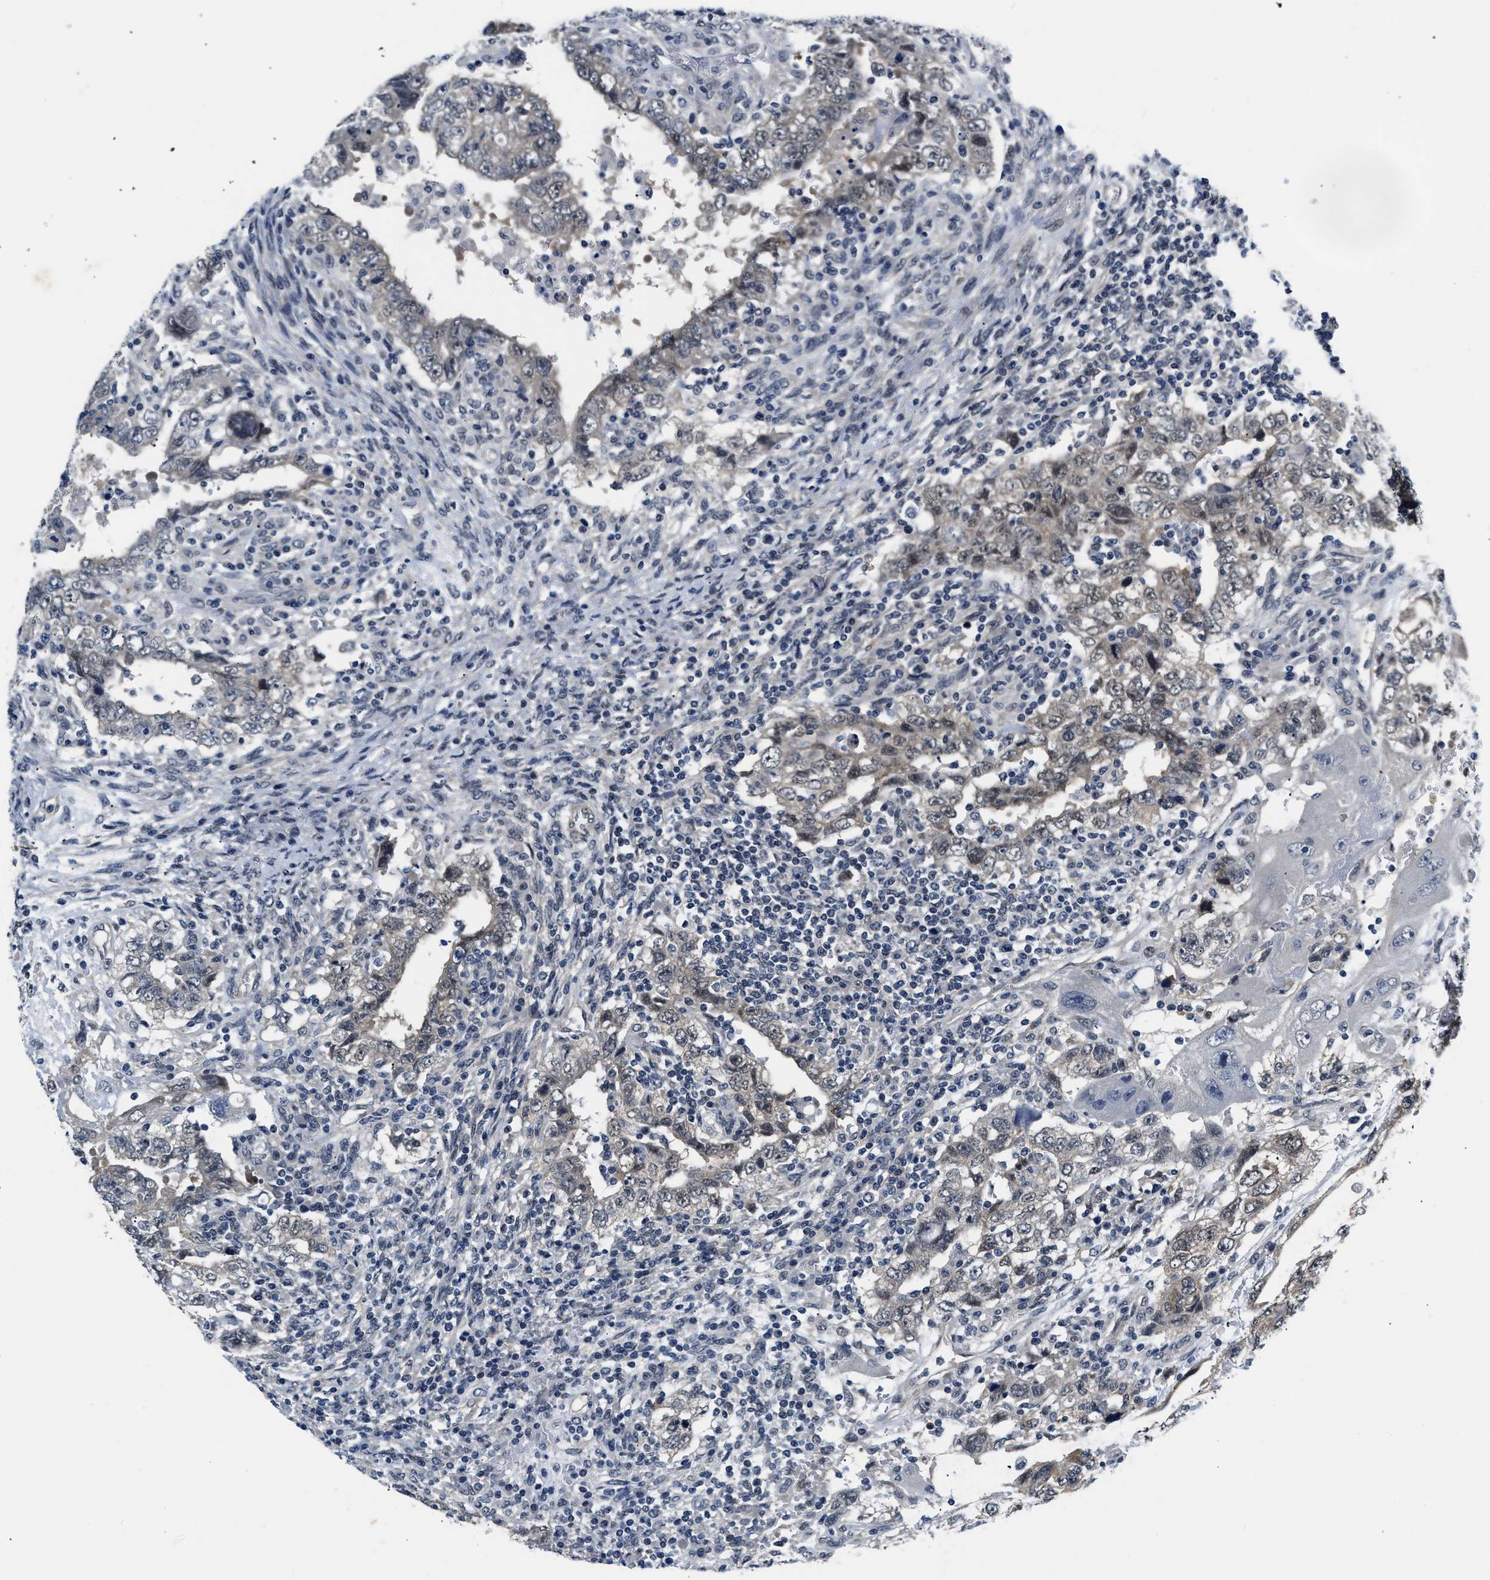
{"staining": {"intensity": "weak", "quantity": "<25%", "location": "cytoplasmic/membranous"}, "tissue": "testis cancer", "cell_type": "Tumor cells", "image_type": "cancer", "snomed": [{"axis": "morphology", "description": "Carcinoma, Embryonal, NOS"}, {"axis": "topography", "description": "Testis"}], "caption": "Immunohistochemical staining of testis cancer (embryonal carcinoma) exhibits no significant staining in tumor cells. (Stains: DAB (3,3'-diaminobenzidine) immunohistochemistry (IHC) with hematoxylin counter stain, Microscopy: brightfield microscopy at high magnification).", "gene": "SMAD4", "patient": {"sex": "male", "age": 26}}